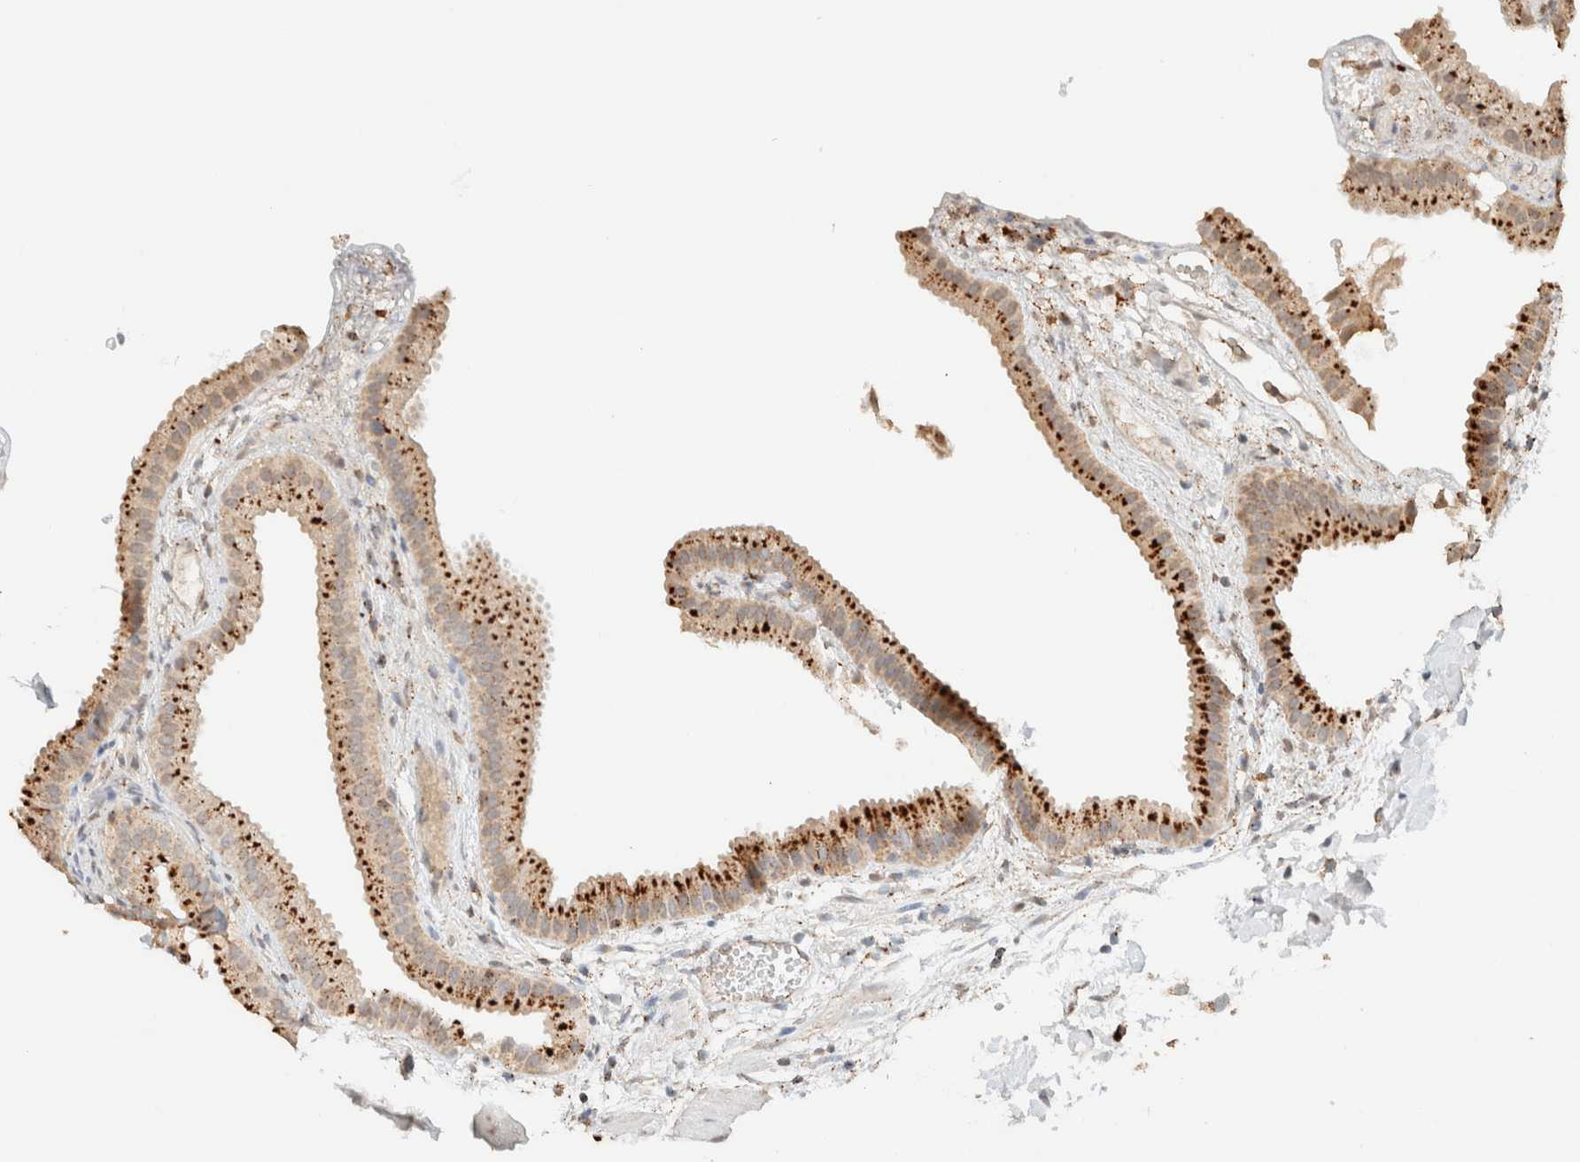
{"staining": {"intensity": "strong", "quantity": "25%-75%", "location": "cytoplasmic/membranous"}, "tissue": "gallbladder", "cell_type": "Glandular cells", "image_type": "normal", "snomed": [{"axis": "morphology", "description": "Normal tissue, NOS"}, {"axis": "topography", "description": "Gallbladder"}], "caption": "The histopathology image exhibits immunohistochemical staining of unremarkable gallbladder. There is strong cytoplasmic/membranous staining is appreciated in approximately 25%-75% of glandular cells.", "gene": "CTSC", "patient": {"sex": "female", "age": 64}}